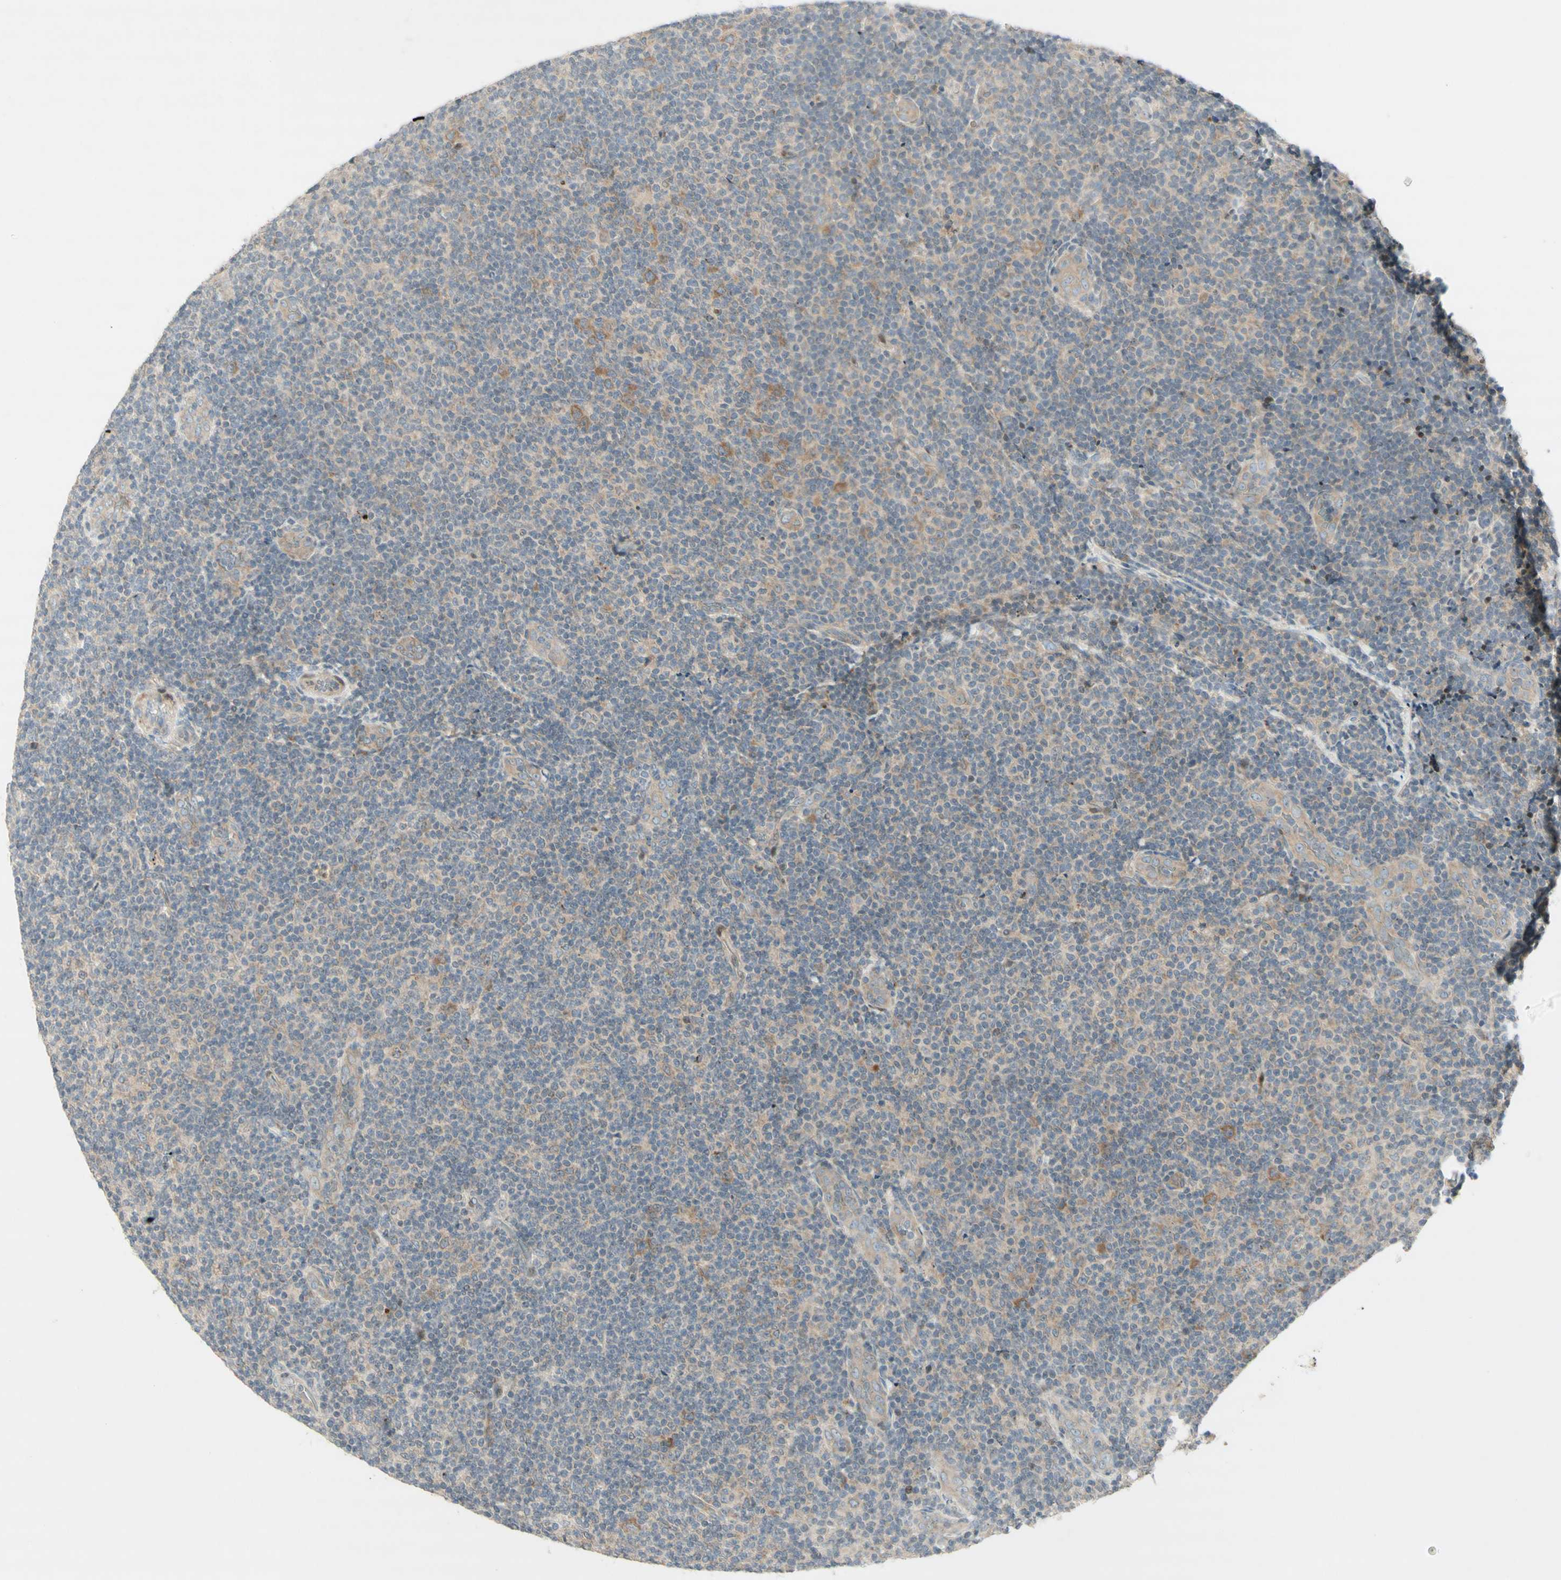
{"staining": {"intensity": "moderate", "quantity": "<25%", "location": "cytoplasmic/membranous"}, "tissue": "lymphoma", "cell_type": "Tumor cells", "image_type": "cancer", "snomed": [{"axis": "morphology", "description": "Malignant lymphoma, non-Hodgkin's type, Low grade"}, {"axis": "topography", "description": "Lymph node"}], "caption": "The histopathology image displays immunohistochemical staining of low-grade malignant lymphoma, non-Hodgkin's type. There is moderate cytoplasmic/membranous expression is identified in approximately <25% of tumor cells. Using DAB (3,3'-diaminobenzidine) (brown) and hematoxylin (blue) stains, captured at high magnification using brightfield microscopy.", "gene": "ETF1", "patient": {"sex": "male", "age": 83}}